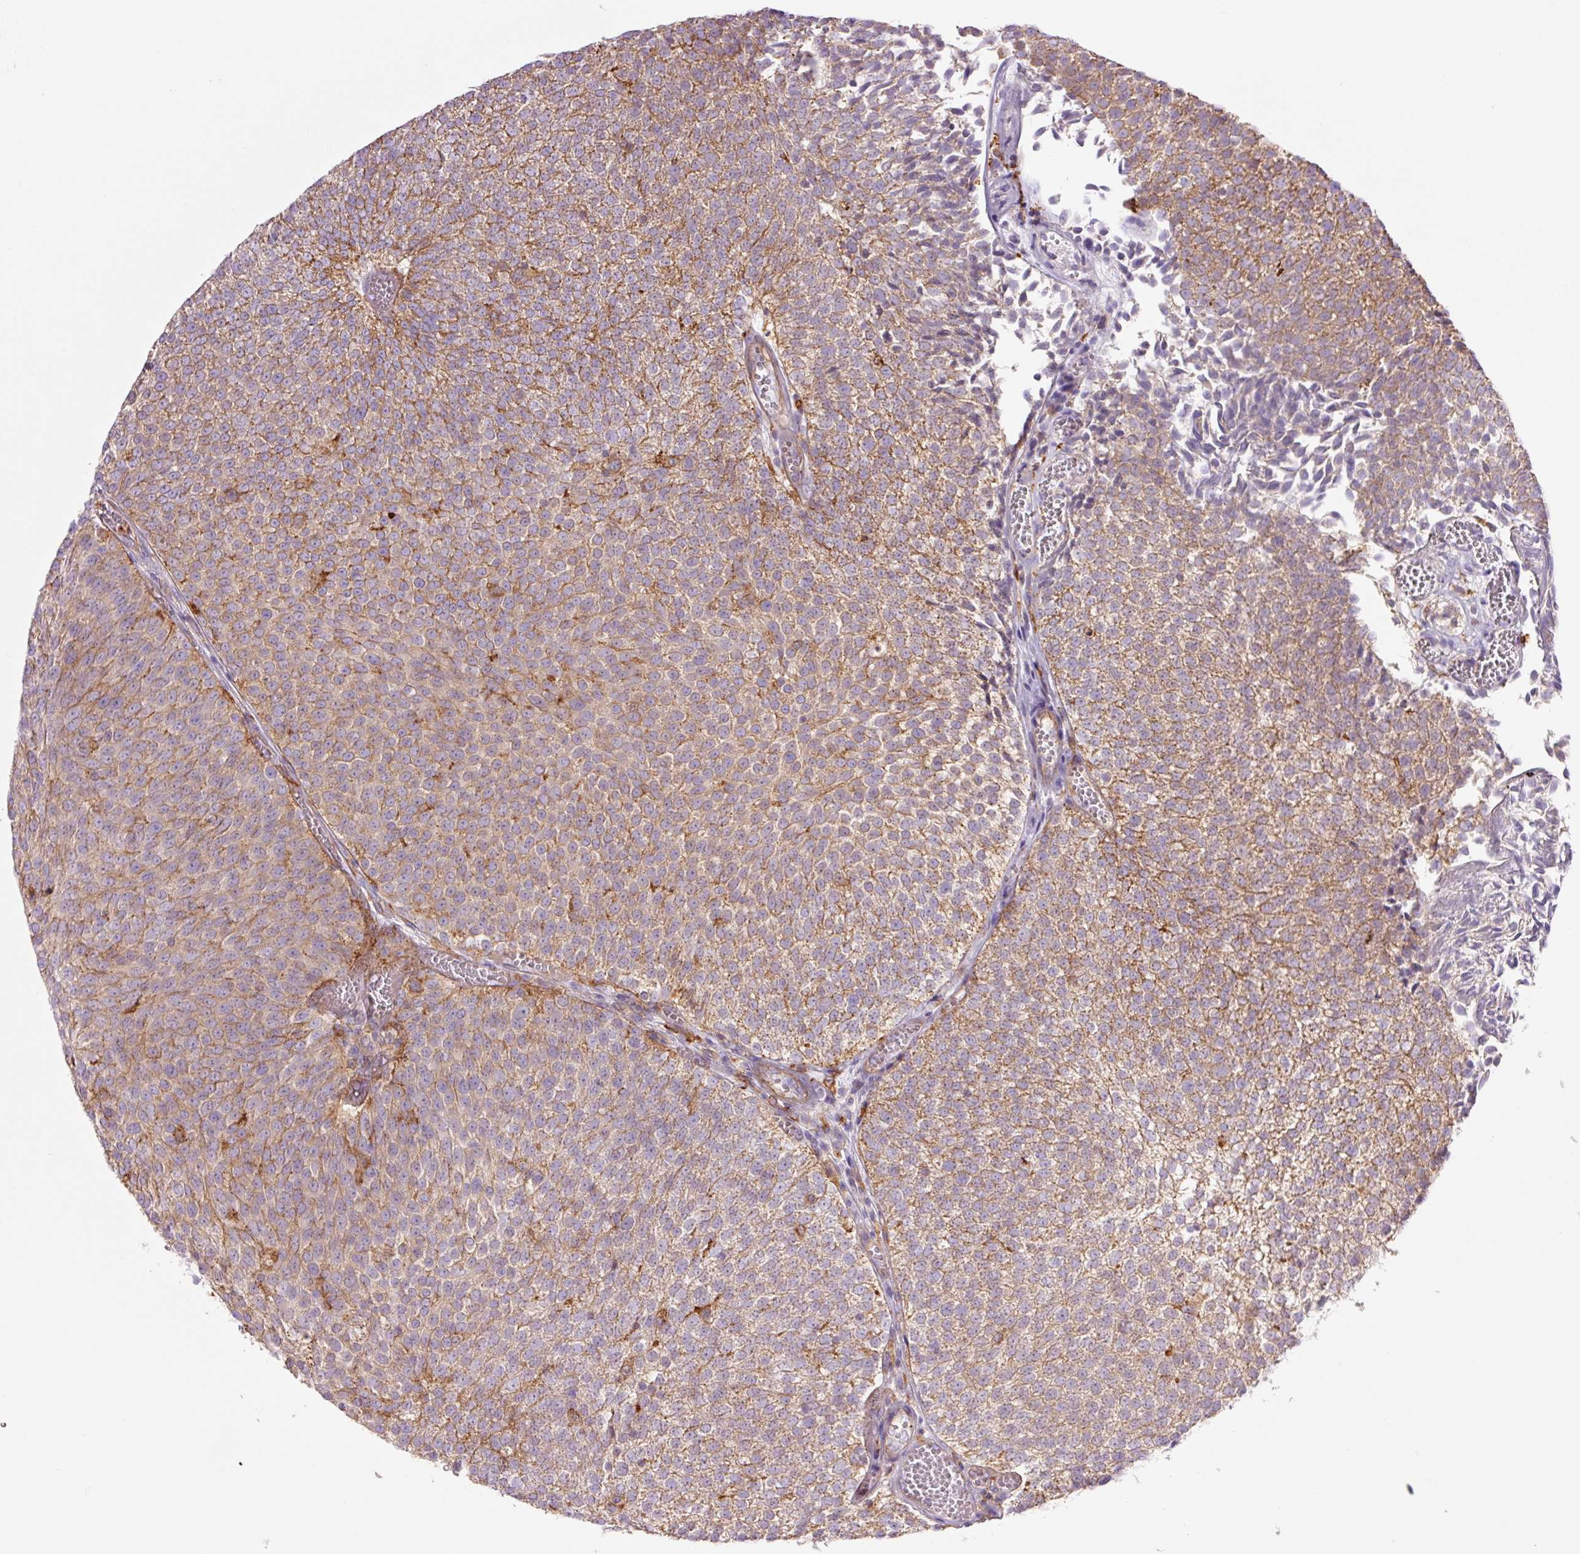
{"staining": {"intensity": "moderate", "quantity": ">75%", "location": "cytoplasmic/membranous"}, "tissue": "urothelial cancer", "cell_type": "Tumor cells", "image_type": "cancer", "snomed": [{"axis": "morphology", "description": "Urothelial carcinoma, Low grade"}, {"axis": "topography", "description": "Urinary bladder"}], "caption": "A brown stain labels moderate cytoplasmic/membranous expression of a protein in human urothelial cancer tumor cells.", "gene": "SH2D6", "patient": {"sex": "female", "age": 79}}